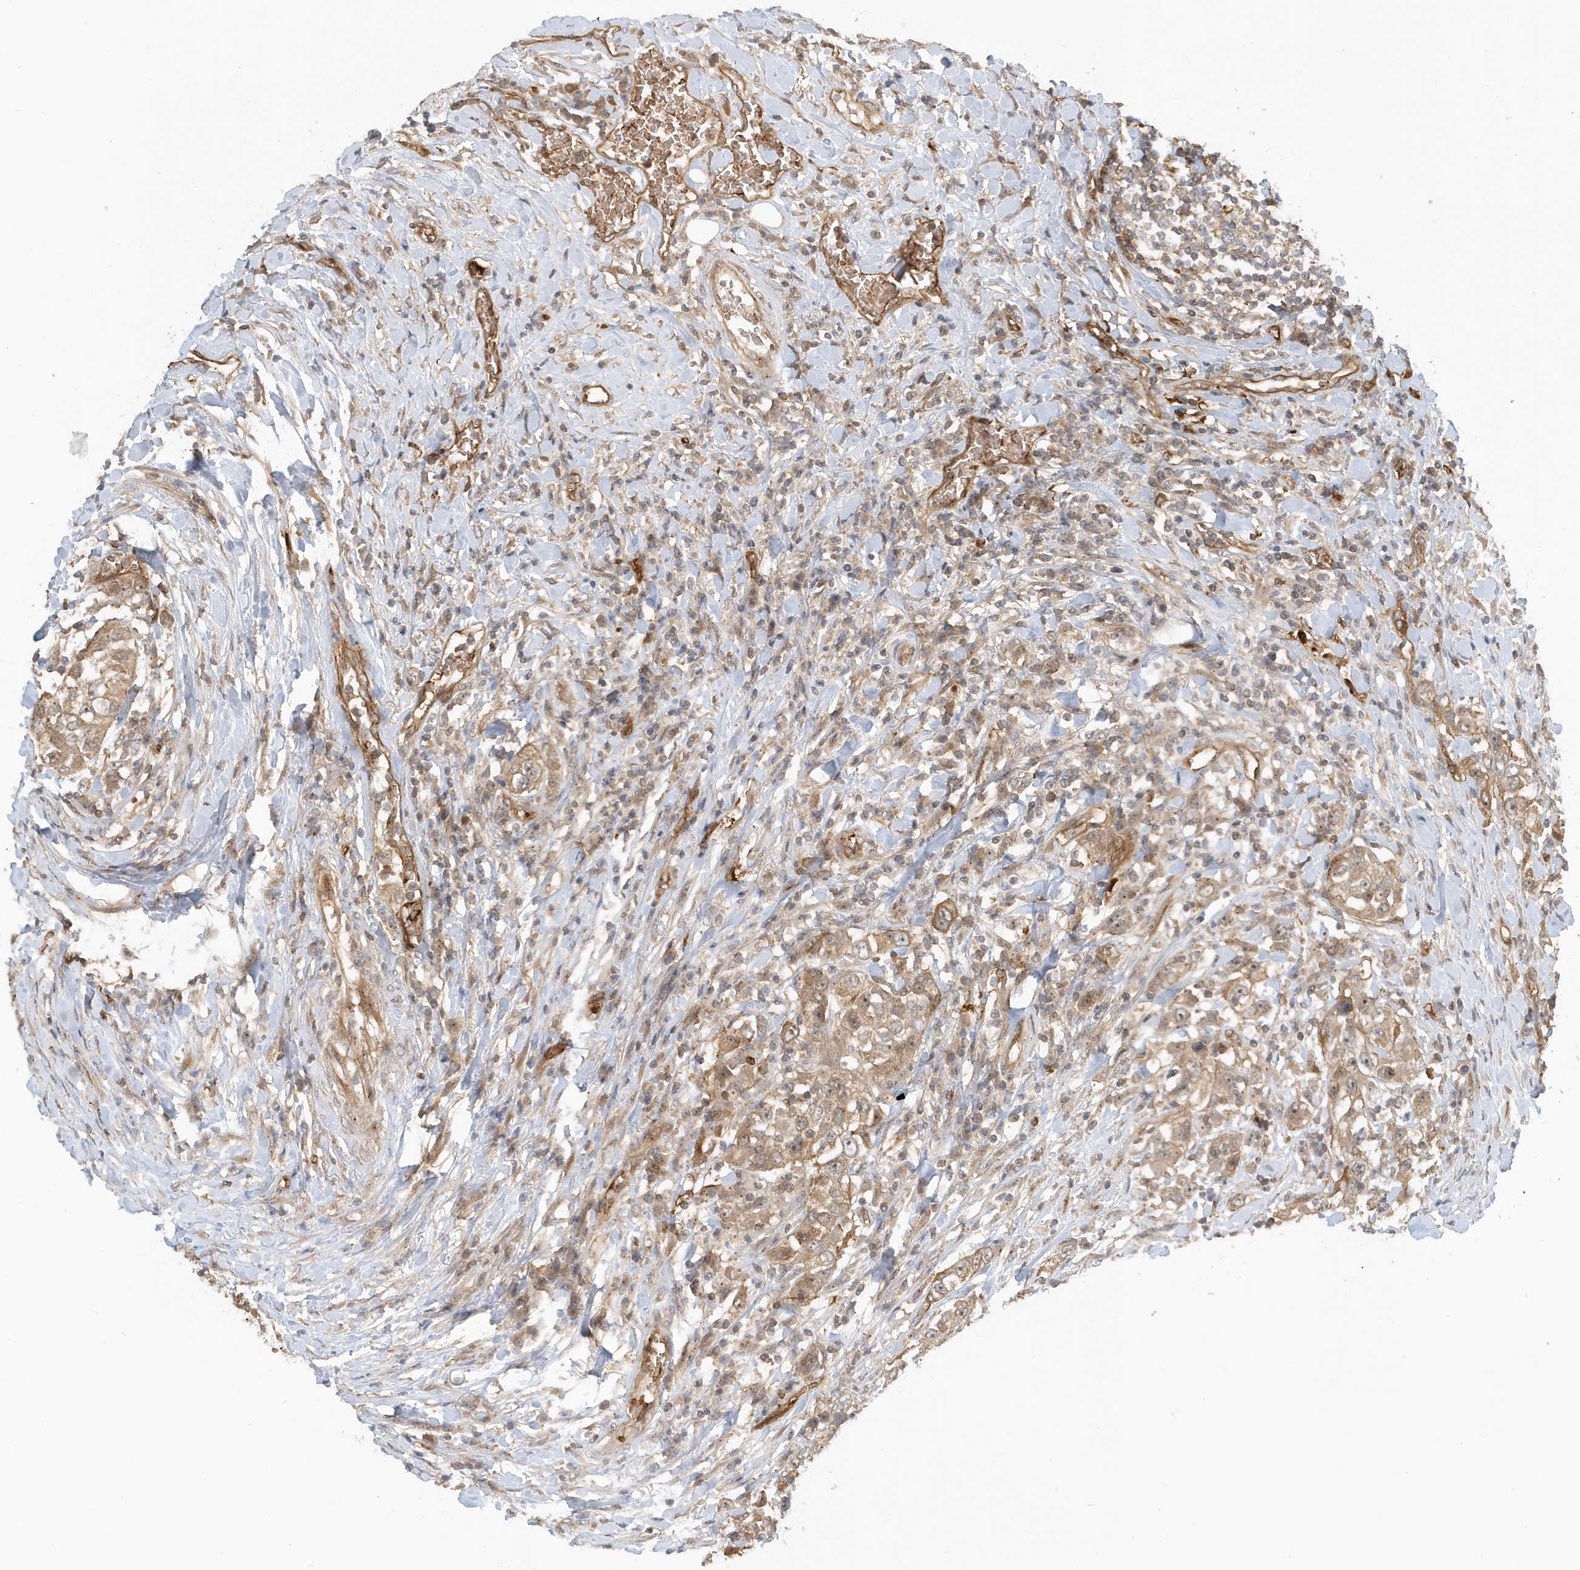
{"staining": {"intensity": "moderate", "quantity": ">75%", "location": "cytoplasmic/membranous"}, "tissue": "urothelial cancer", "cell_type": "Tumor cells", "image_type": "cancer", "snomed": [{"axis": "morphology", "description": "Urothelial carcinoma, High grade"}, {"axis": "topography", "description": "Urinary bladder"}], "caption": "Protein expression analysis of urothelial cancer demonstrates moderate cytoplasmic/membranous expression in about >75% of tumor cells.", "gene": "FYCO1", "patient": {"sex": "female", "age": 80}}